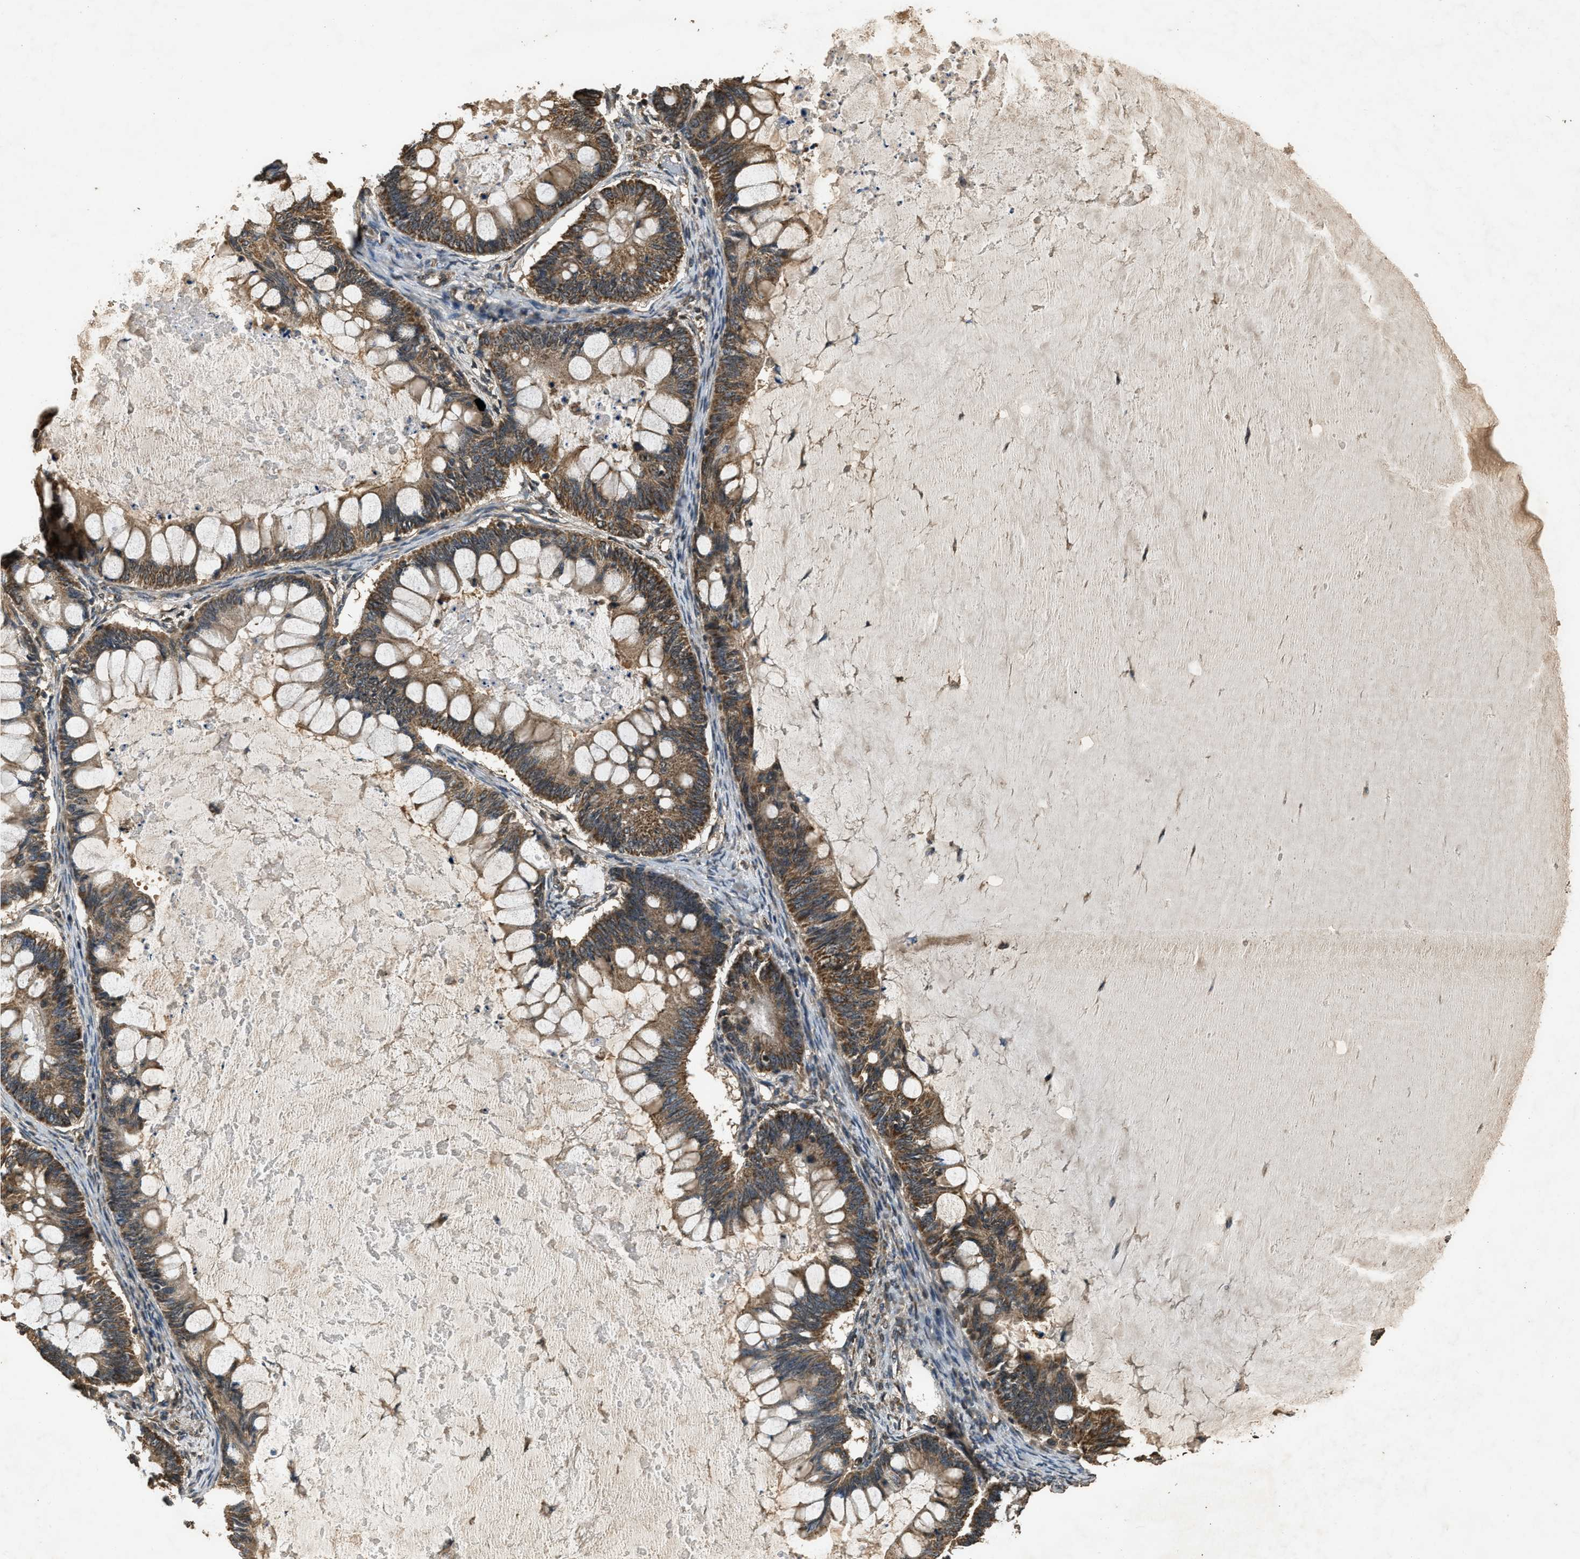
{"staining": {"intensity": "moderate", "quantity": ">75%", "location": "cytoplasmic/membranous"}, "tissue": "ovarian cancer", "cell_type": "Tumor cells", "image_type": "cancer", "snomed": [{"axis": "morphology", "description": "Cystadenocarcinoma, mucinous, NOS"}, {"axis": "topography", "description": "Ovary"}], "caption": "Ovarian mucinous cystadenocarcinoma stained for a protein (brown) demonstrates moderate cytoplasmic/membranous positive expression in about >75% of tumor cells.", "gene": "DENND6B", "patient": {"sex": "female", "age": 61}}